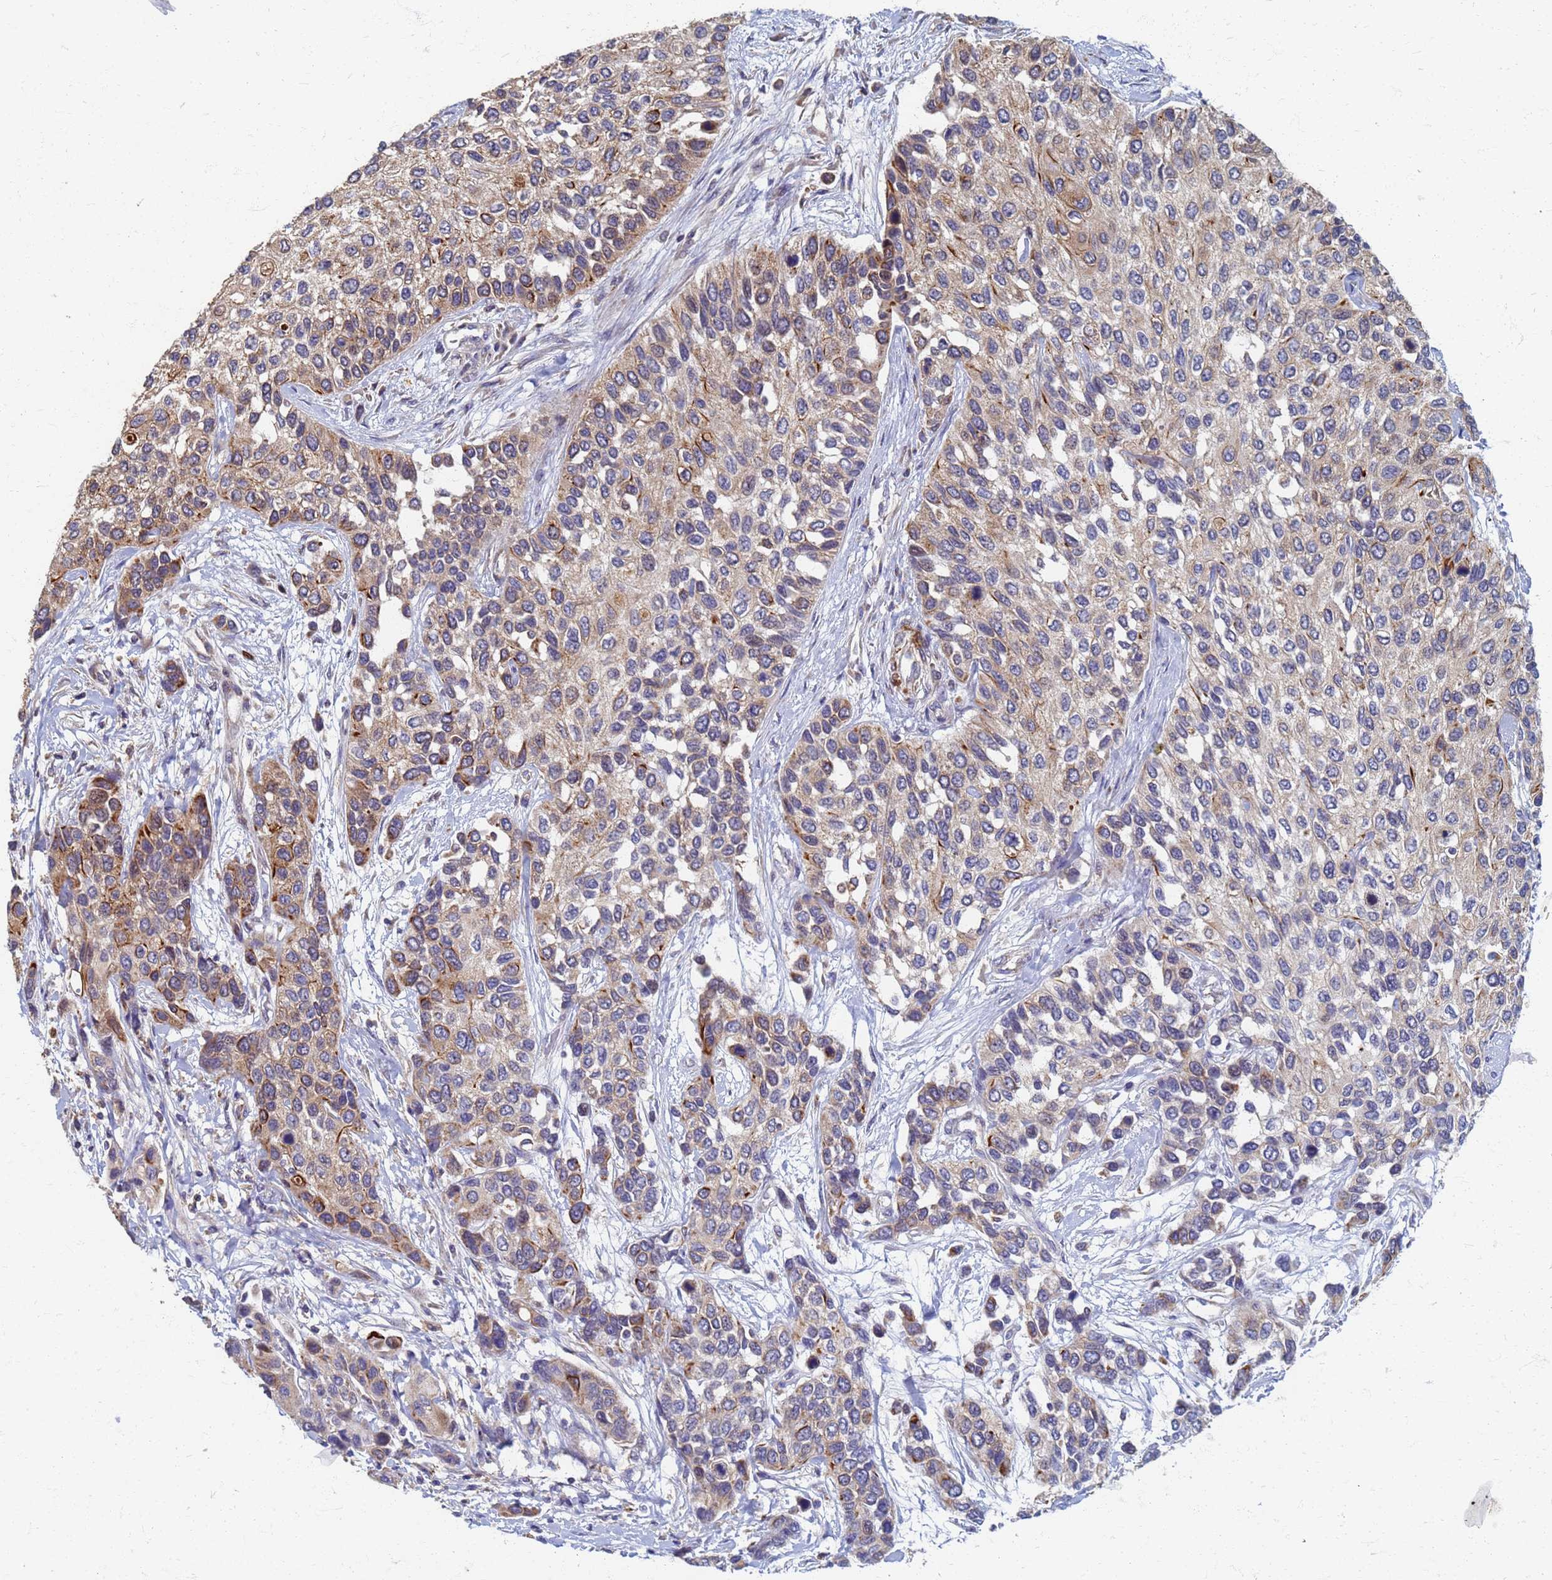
{"staining": {"intensity": "moderate", "quantity": "<25%", "location": "cytoplasmic/membranous"}, "tissue": "urothelial cancer", "cell_type": "Tumor cells", "image_type": "cancer", "snomed": [{"axis": "morphology", "description": "Normal tissue, NOS"}, {"axis": "morphology", "description": "Urothelial carcinoma, High grade"}, {"axis": "topography", "description": "Vascular tissue"}, {"axis": "topography", "description": "Urinary bladder"}], "caption": "Immunohistochemistry of human urothelial cancer displays low levels of moderate cytoplasmic/membranous staining in about <25% of tumor cells.", "gene": "ATPAF1", "patient": {"sex": "female", "age": 56}}